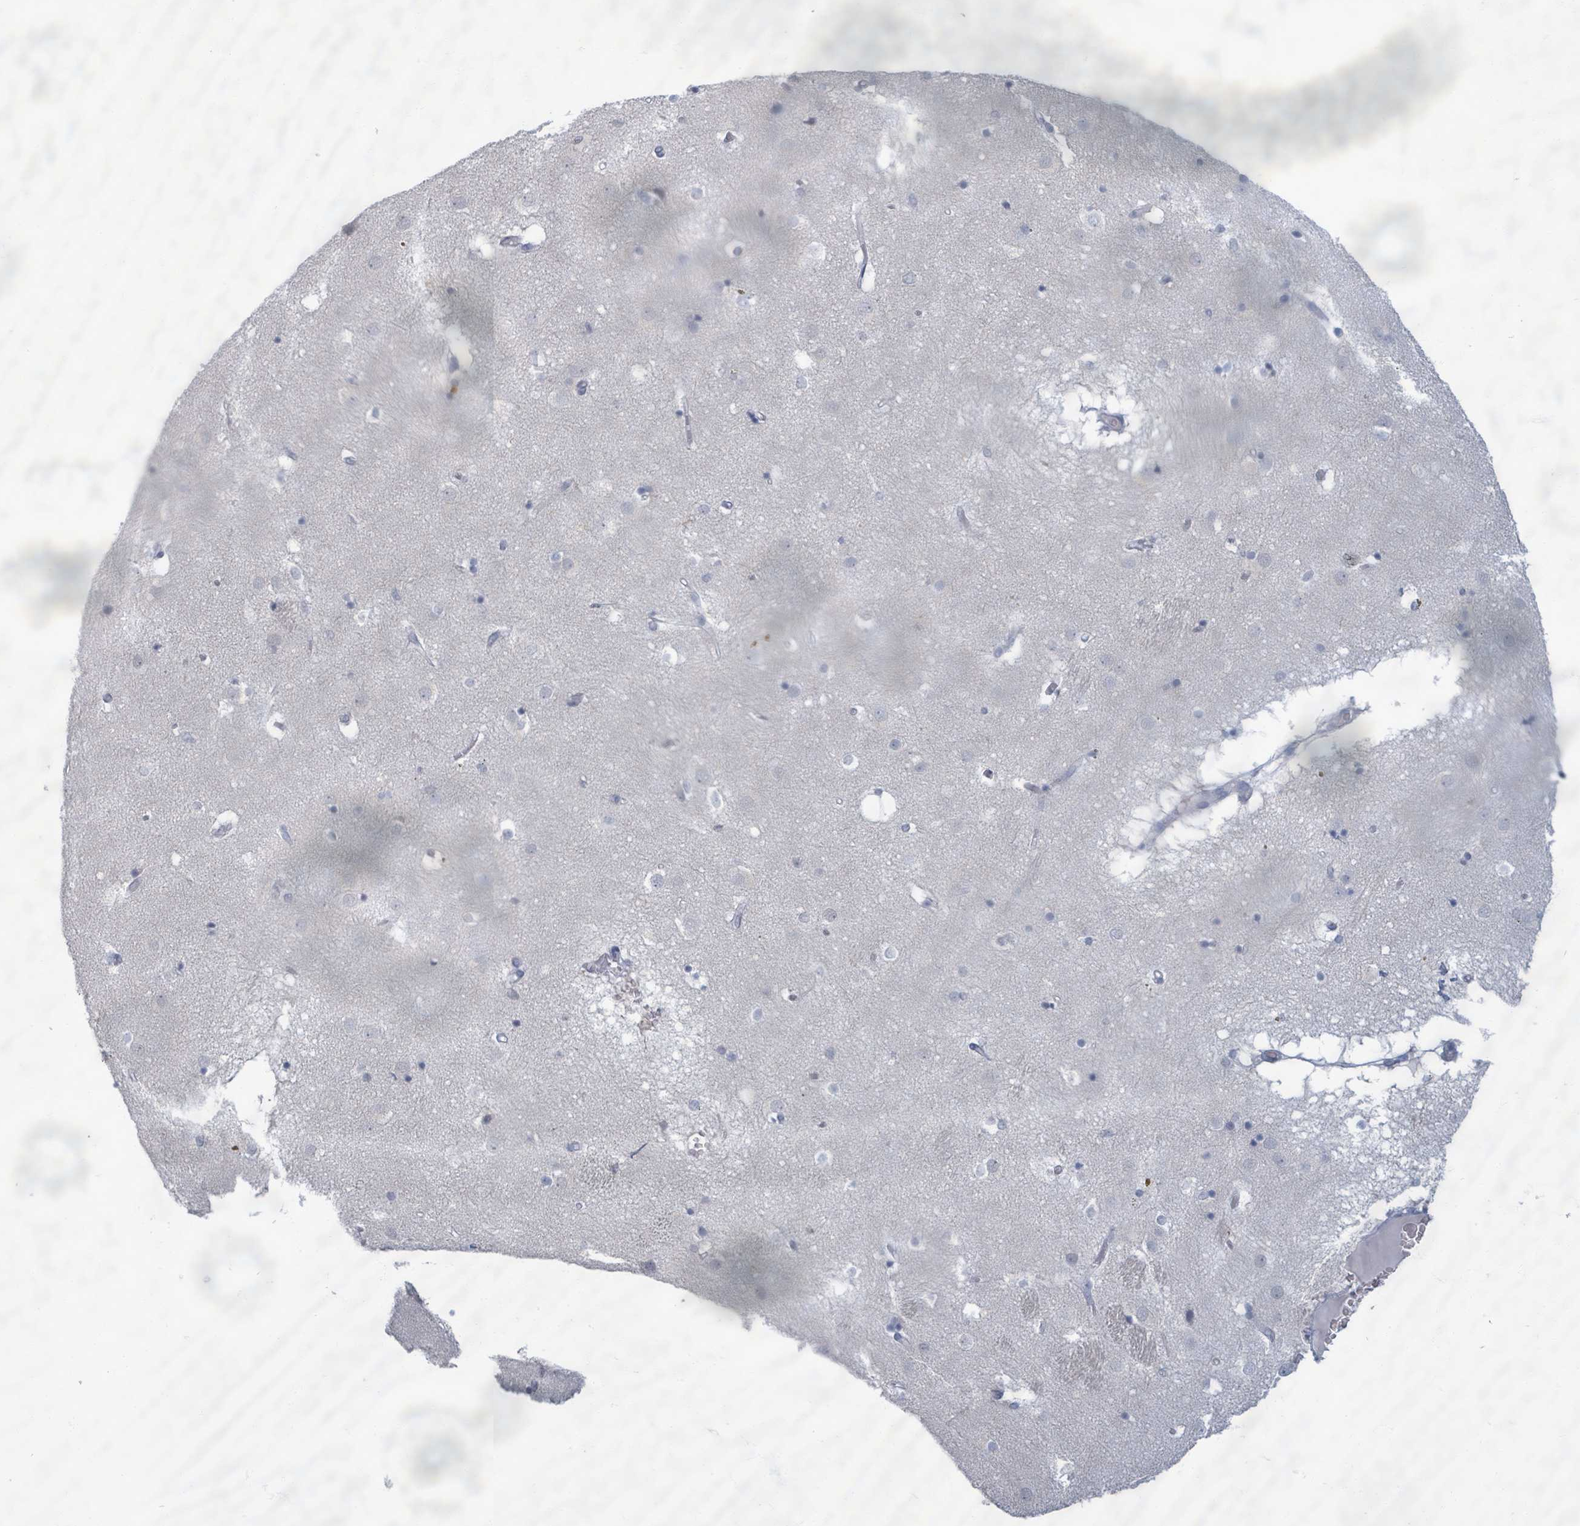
{"staining": {"intensity": "negative", "quantity": "none", "location": "none"}, "tissue": "caudate", "cell_type": "Glial cells", "image_type": "normal", "snomed": [{"axis": "morphology", "description": "Normal tissue, NOS"}, {"axis": "topography", "description": "Lateral ventricle wall"}], "caption": "IHC of benign caudate displays no staining in glial cells.", "gene": "WNT11", "patient": {"sex": "male", "age": 70}}